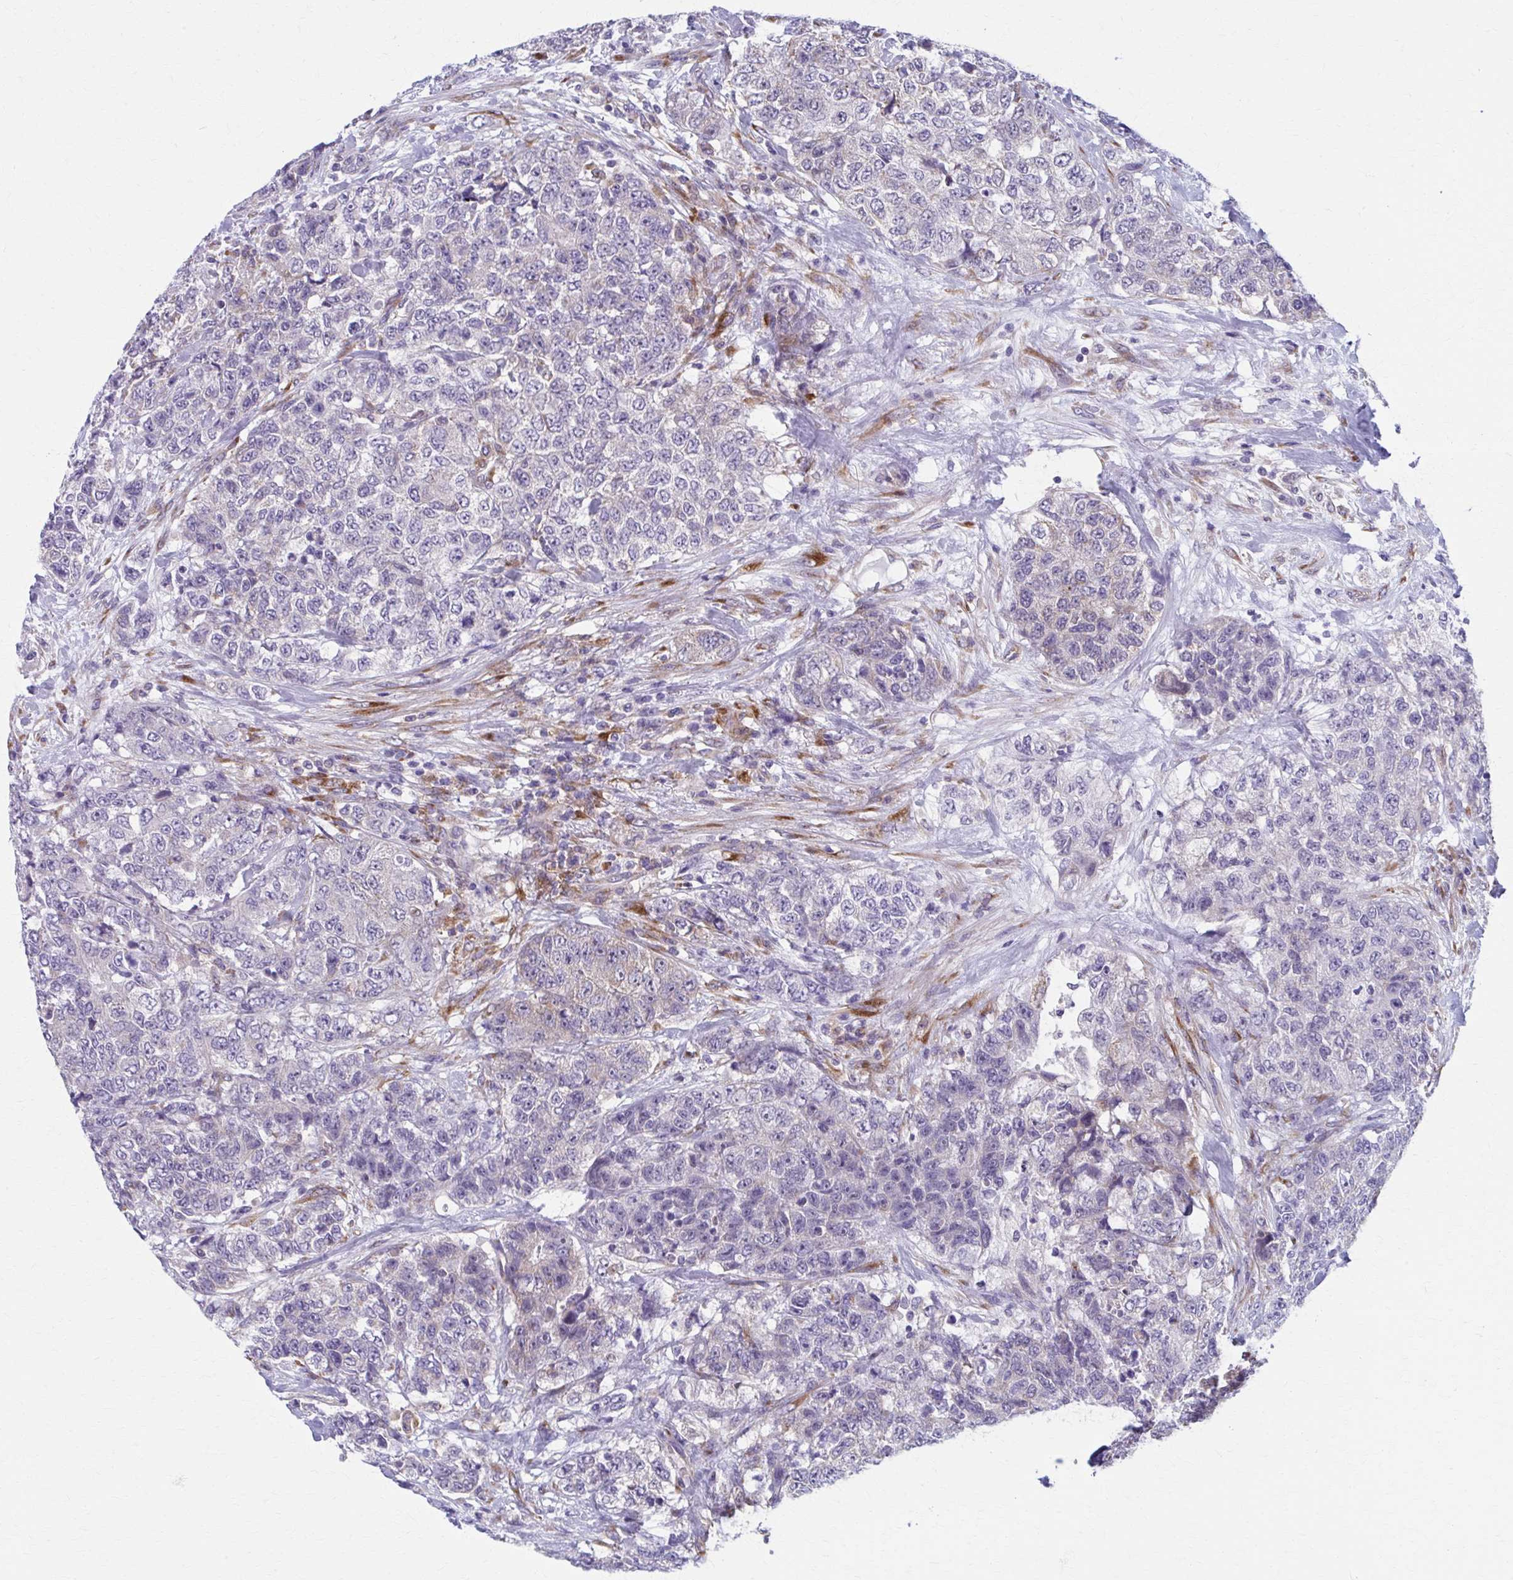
{"staining": {"intensity": "weak", "quantity": "<25%", "location": "cytoplasmic/membranous"}, "tissue": "urothelial cancer", "cell_type": "Tumor cells", "image_type": "cancer", "snomed": [{"axis": "morphology", "description": "Urothelial carcinoma, High grade"}, {"axis": "topography", "description": "Urinary bladder"}], "caption": "Urothelial cancer stained for a protein using IHC reveals no staining tumor cells.", "gene": "SPATS2L", "patient": {"sex": "female", "age": 78}}